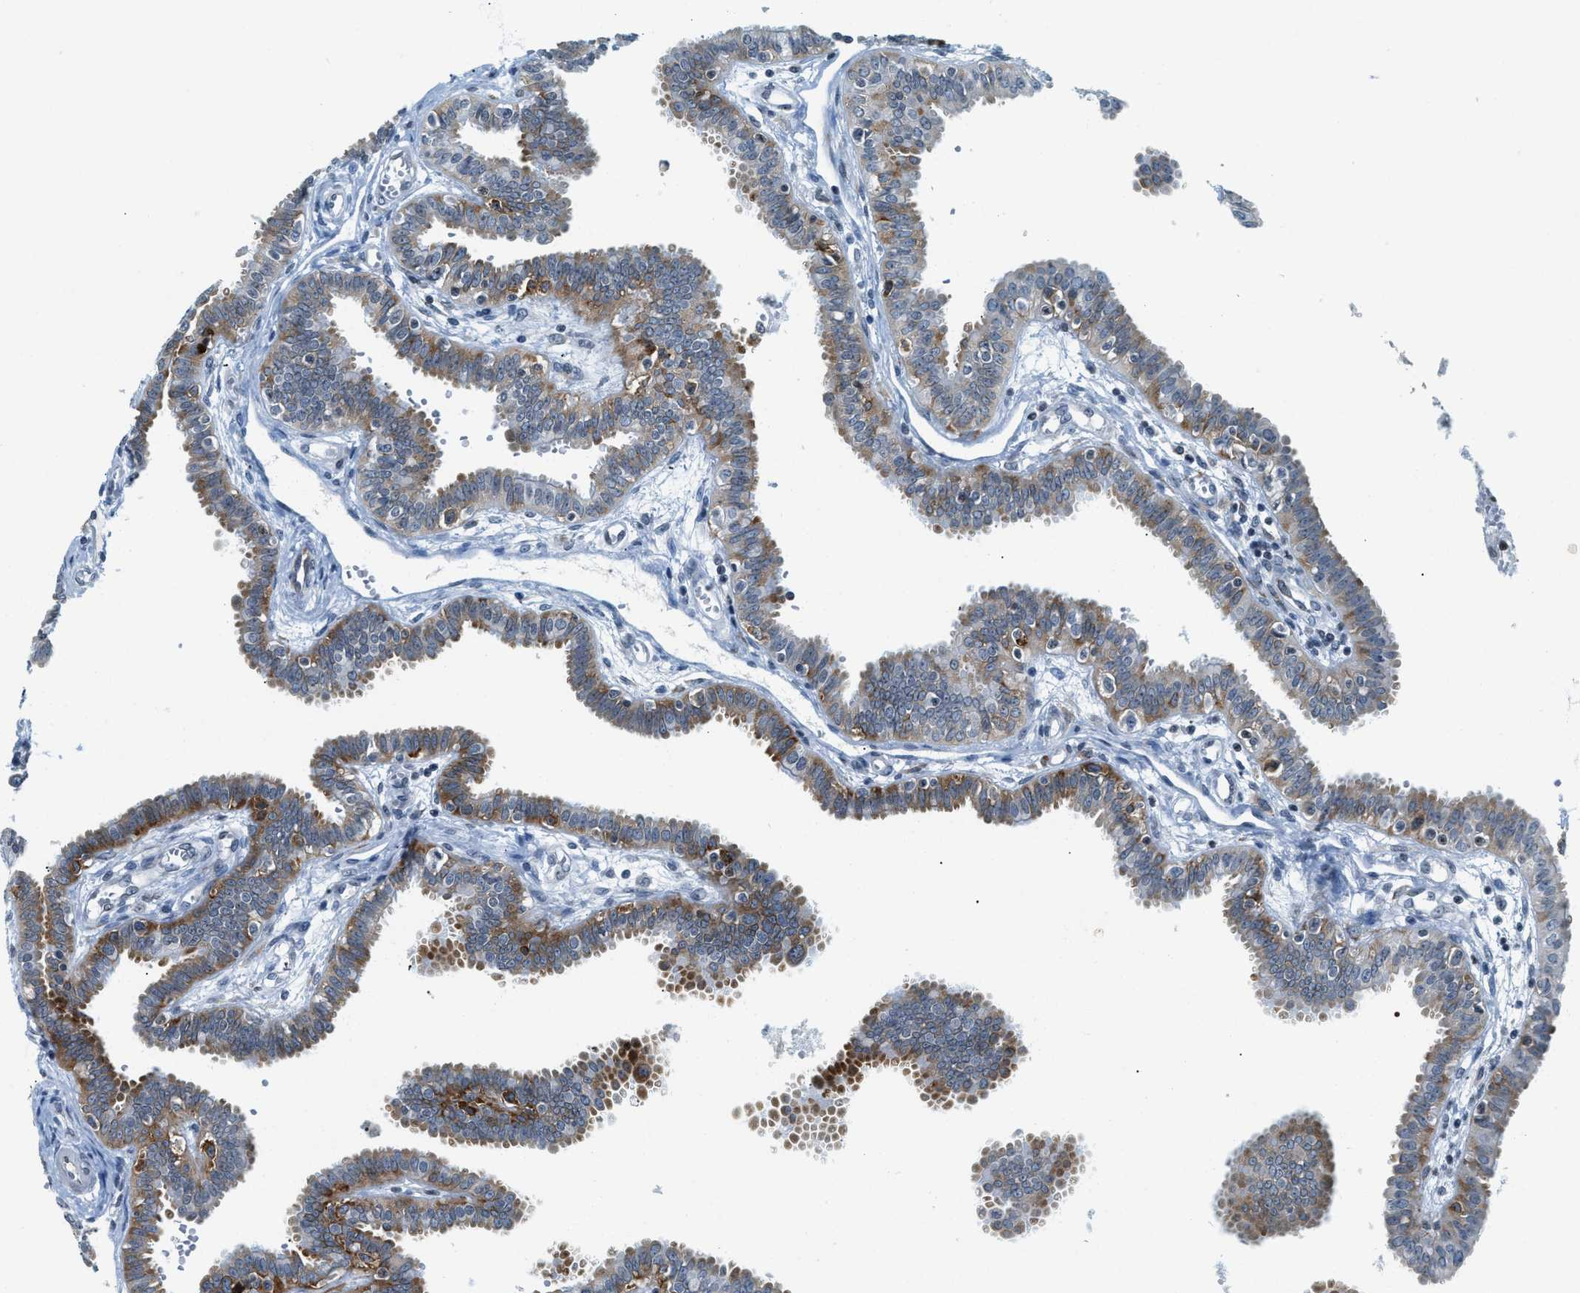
{"staining": {"intensity": "moderate", "quantity": "25%-75%", "location": "cytoplasmic/membranous"}, "tissue": "fallopian tube", "cell_type": "Glandular cells", "image_type": "normal", "snomed": [{"axis": "morphology", "description": "Normal tissue, NOS"}, {"axis": "topography", "description": "Fallopian tube"}], "caption": "The immunohistochemical stain shows moderate cytoplasmic/membranous expression in glandular cells of benign fallopian tube.", "gene": "UVRAG", "patient": {"sex": "female", "age": 32}}